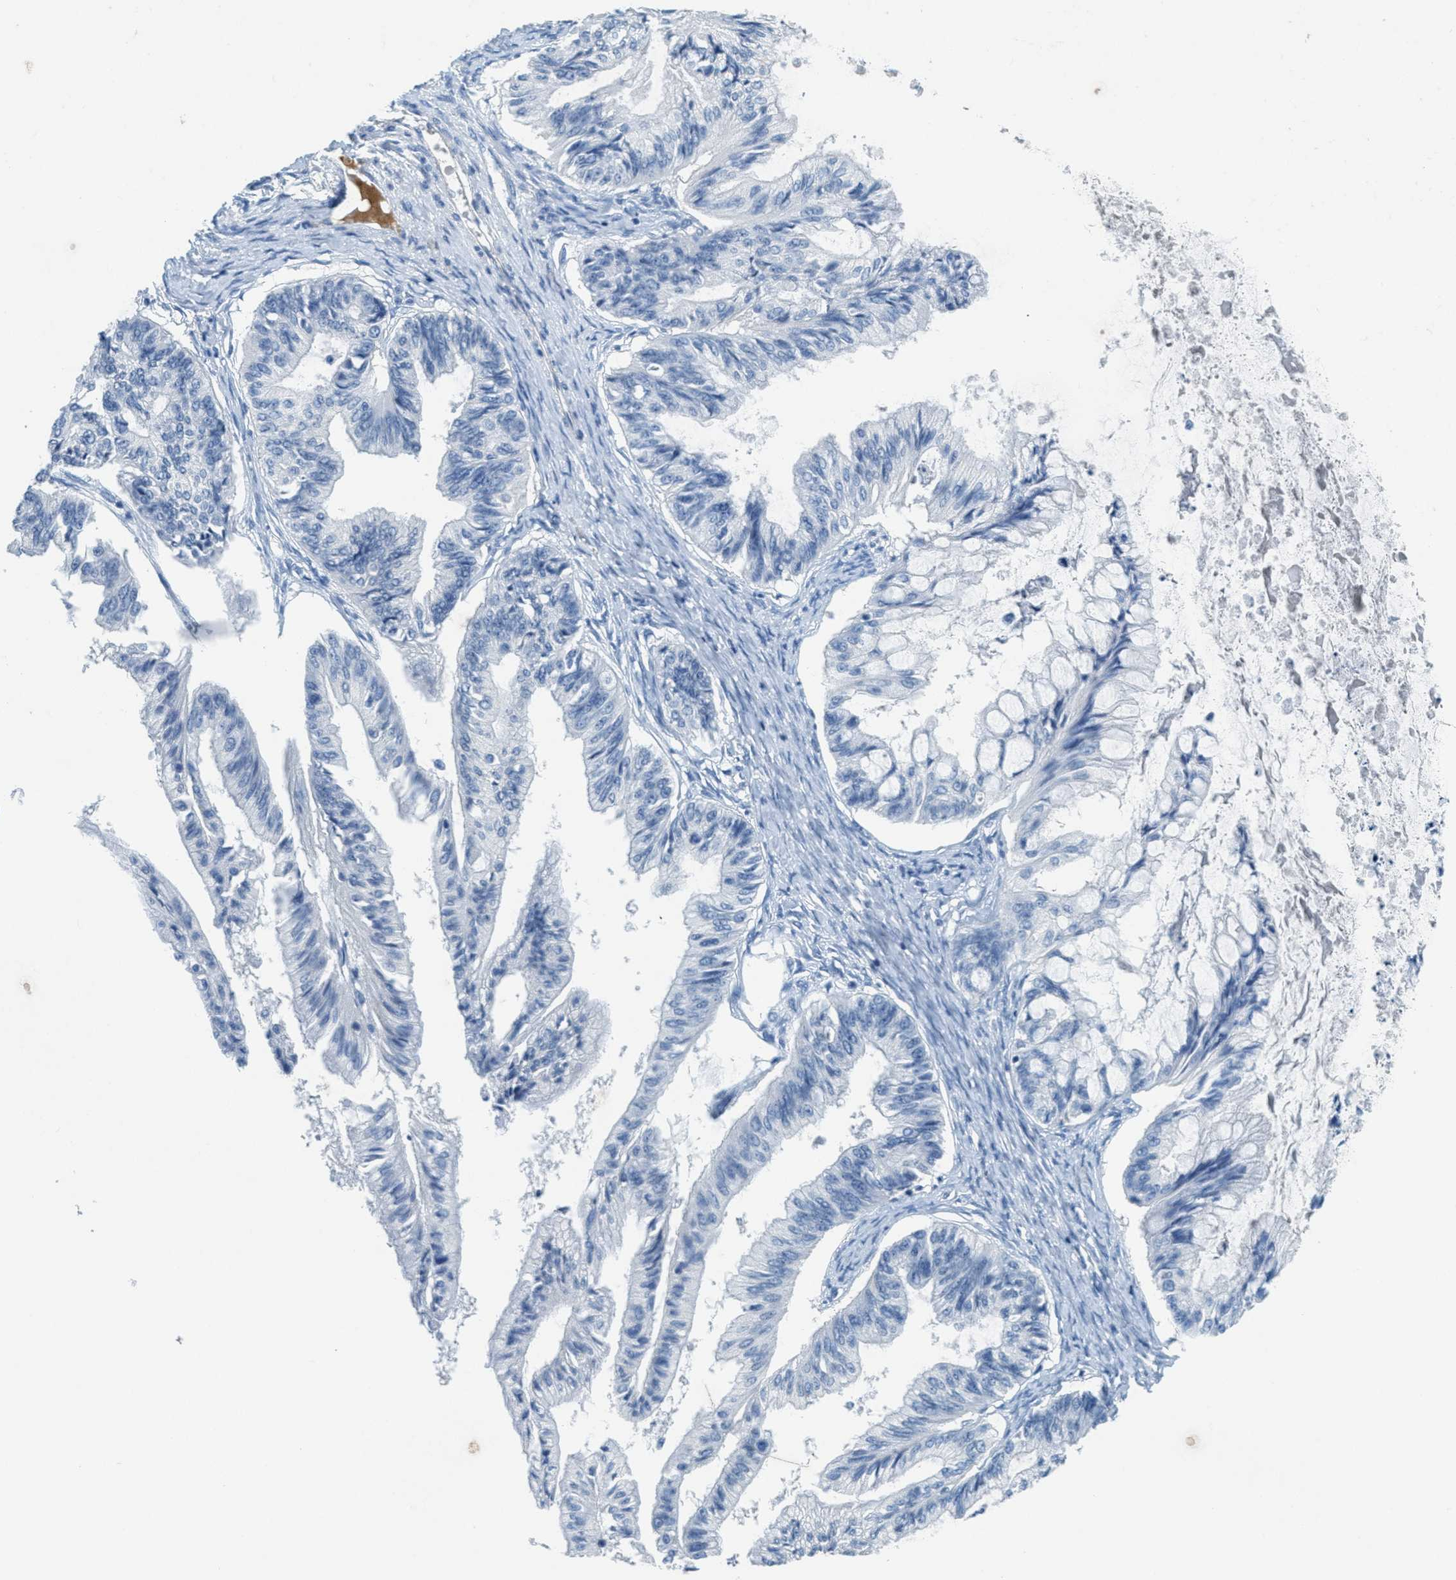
{"staining": {"intensity": "negative", "quantity": "none", "location": "none"}, "tissue": "ovarian cancer", "cell_type": "Tumor cells", "image_type": "cancer", "snomed": [{"axis": "morphology", "description": "Cystadenocarcinoma, mucinous, NOS"}, {"axis": "topography", "description": "Ovary"}], "caption": "Immunohistochemical staining of ovarian mucinous cystadenocarcinoma exhibits no significant staining in tumor cells.", "gene": "A2M", "patient": {"sex": "female", "age": 57}}